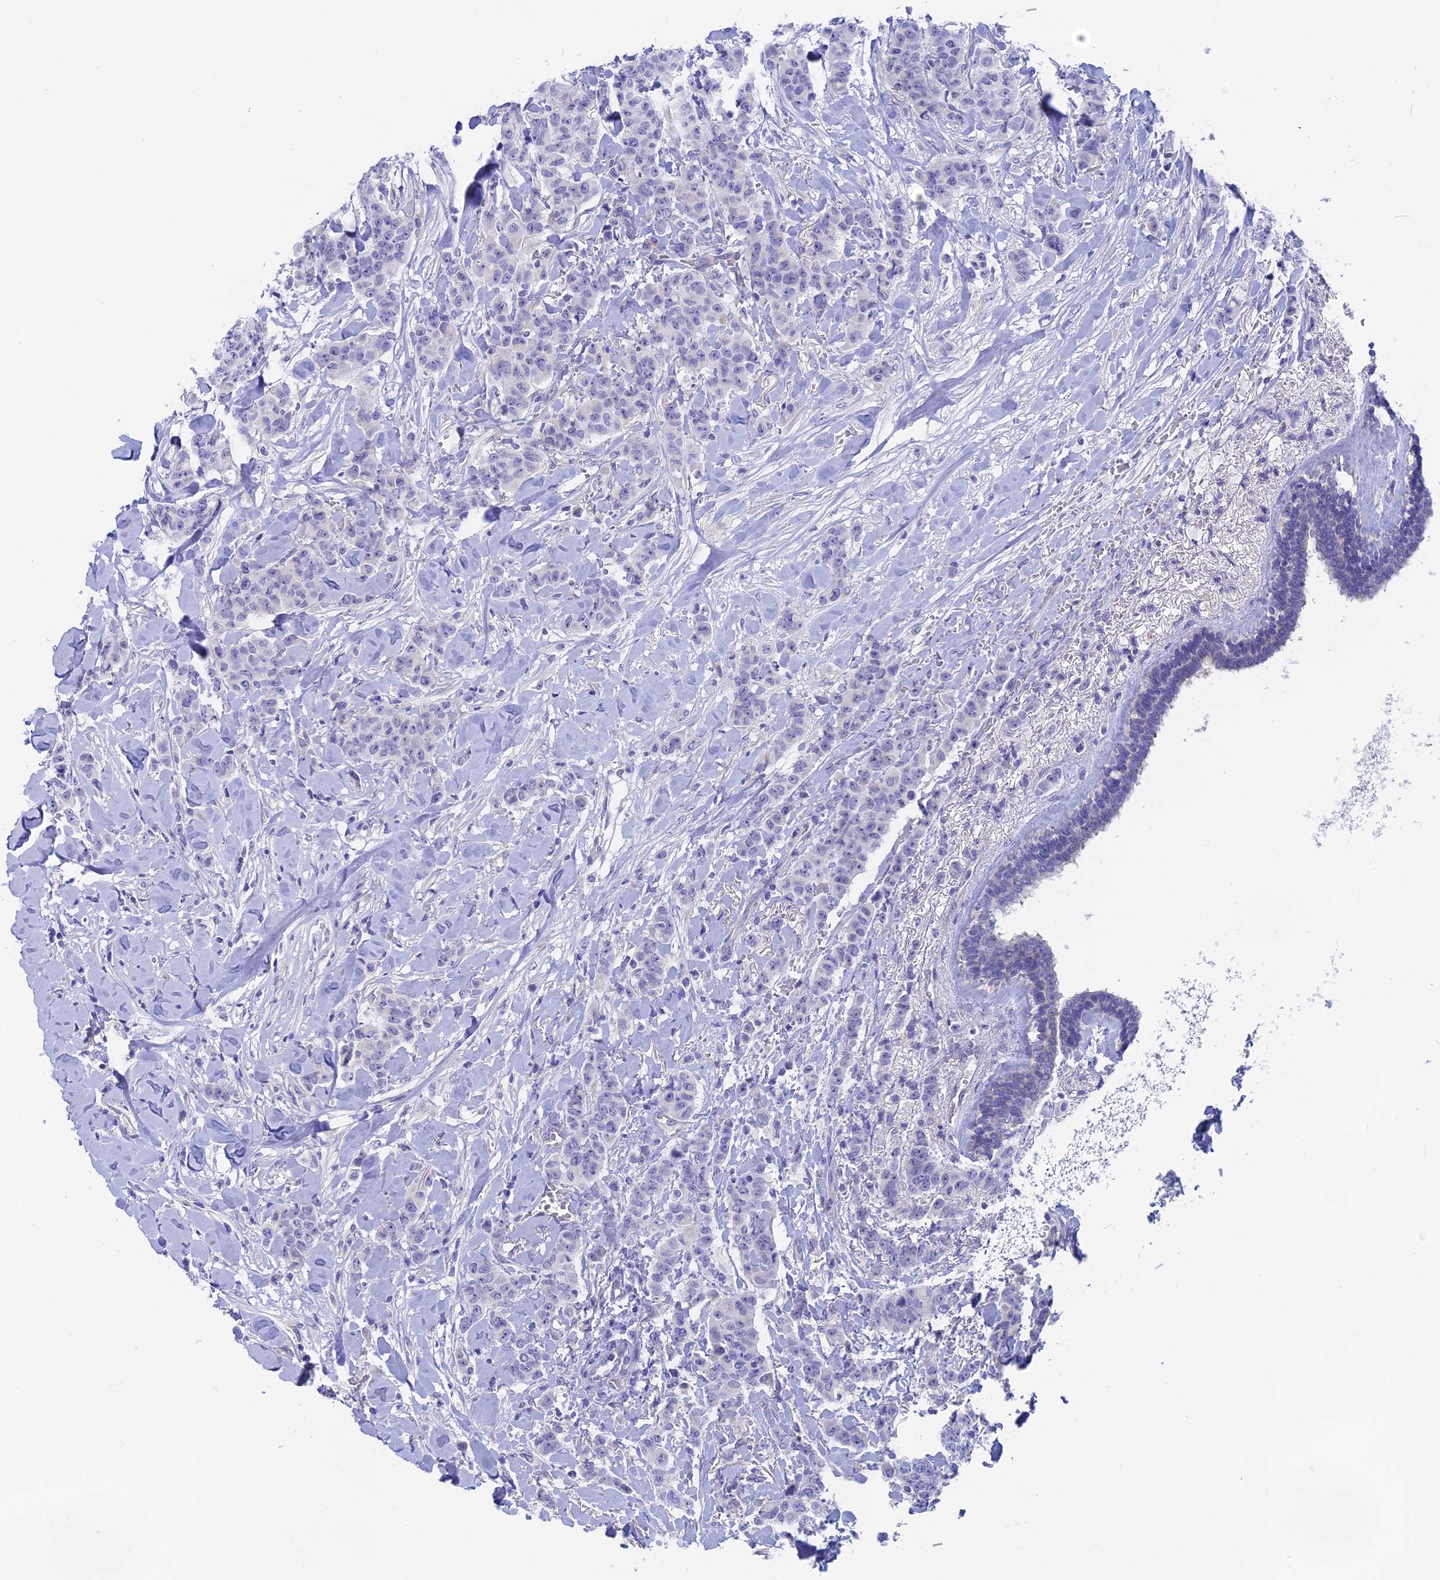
{"staining": {"intensity": "negative", "quantity": "none", "location": "none"}, "tissue": "breast cancer", "cell_type": "Tumor cells", "image_type": "cancer", "snomed": [{"axis": "morphology", "description": "Duct carcinoma"}, {"axis": "topography", "description": "Breast"}], "caption": "DAB immunohistochemical staining of human breast invasive ductal carcinoma exhibits no significant staining in tumor cells.", "gene": "GLB1L", "patient": {"sex": "female", "age": 40}}